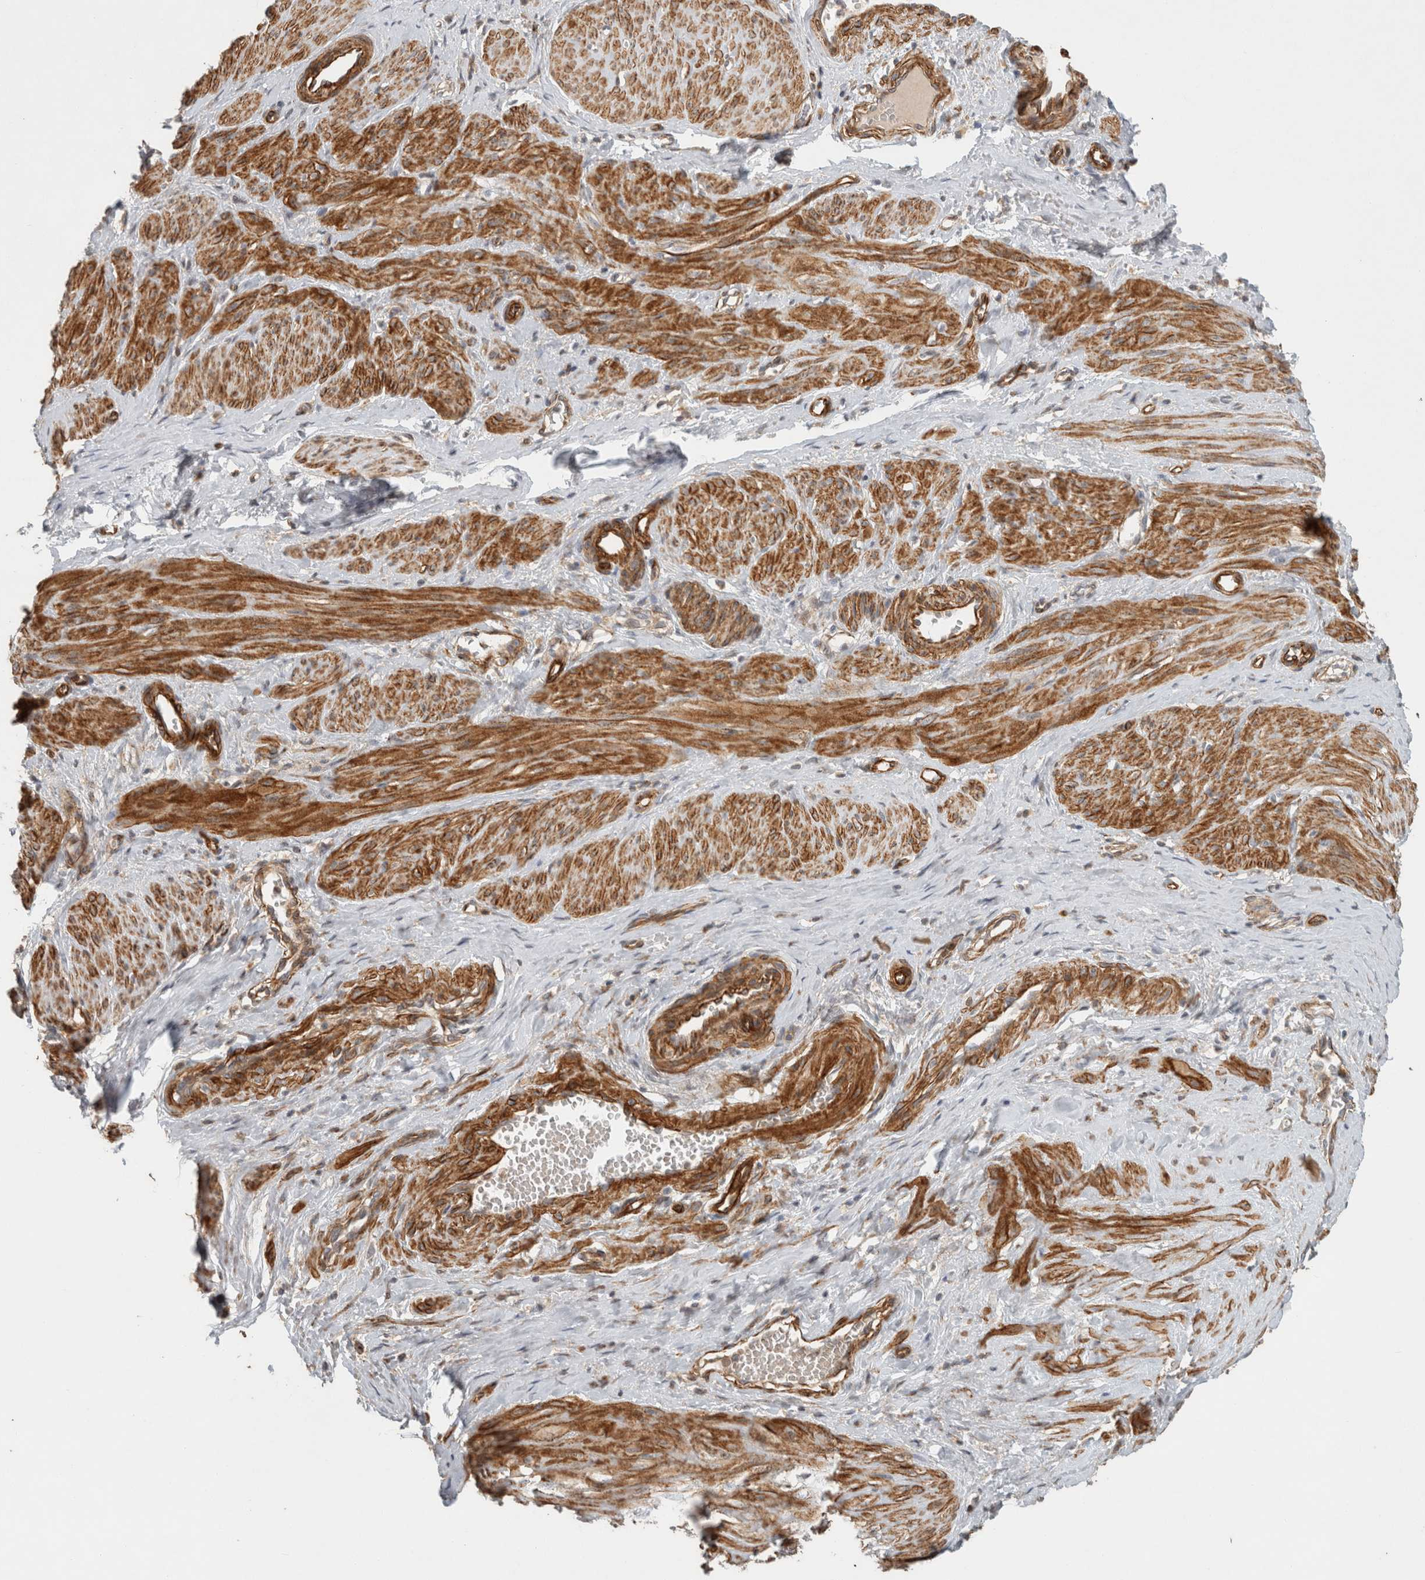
{"staining": {"intensity": "moderate", "quantity": ">75%", "location": "cytoplasmic/membranous"}, "tissue": "smooth muscle", "cell_type": "Smooth muscle cells", "image_type": "normal", "snomed": [{"axis": "morphology", "description": "Normal tissue, NOS"}, {"axis": "topography", "description": "Endometrium"}], "caption": "Smooth muscle cells exhibit moderate cytoplasmic/membranous expression in about >75% of cells in normal smooth muscle.", "gene": "SIPA1L2", "patient": {"sex": "female", "age": 33}}